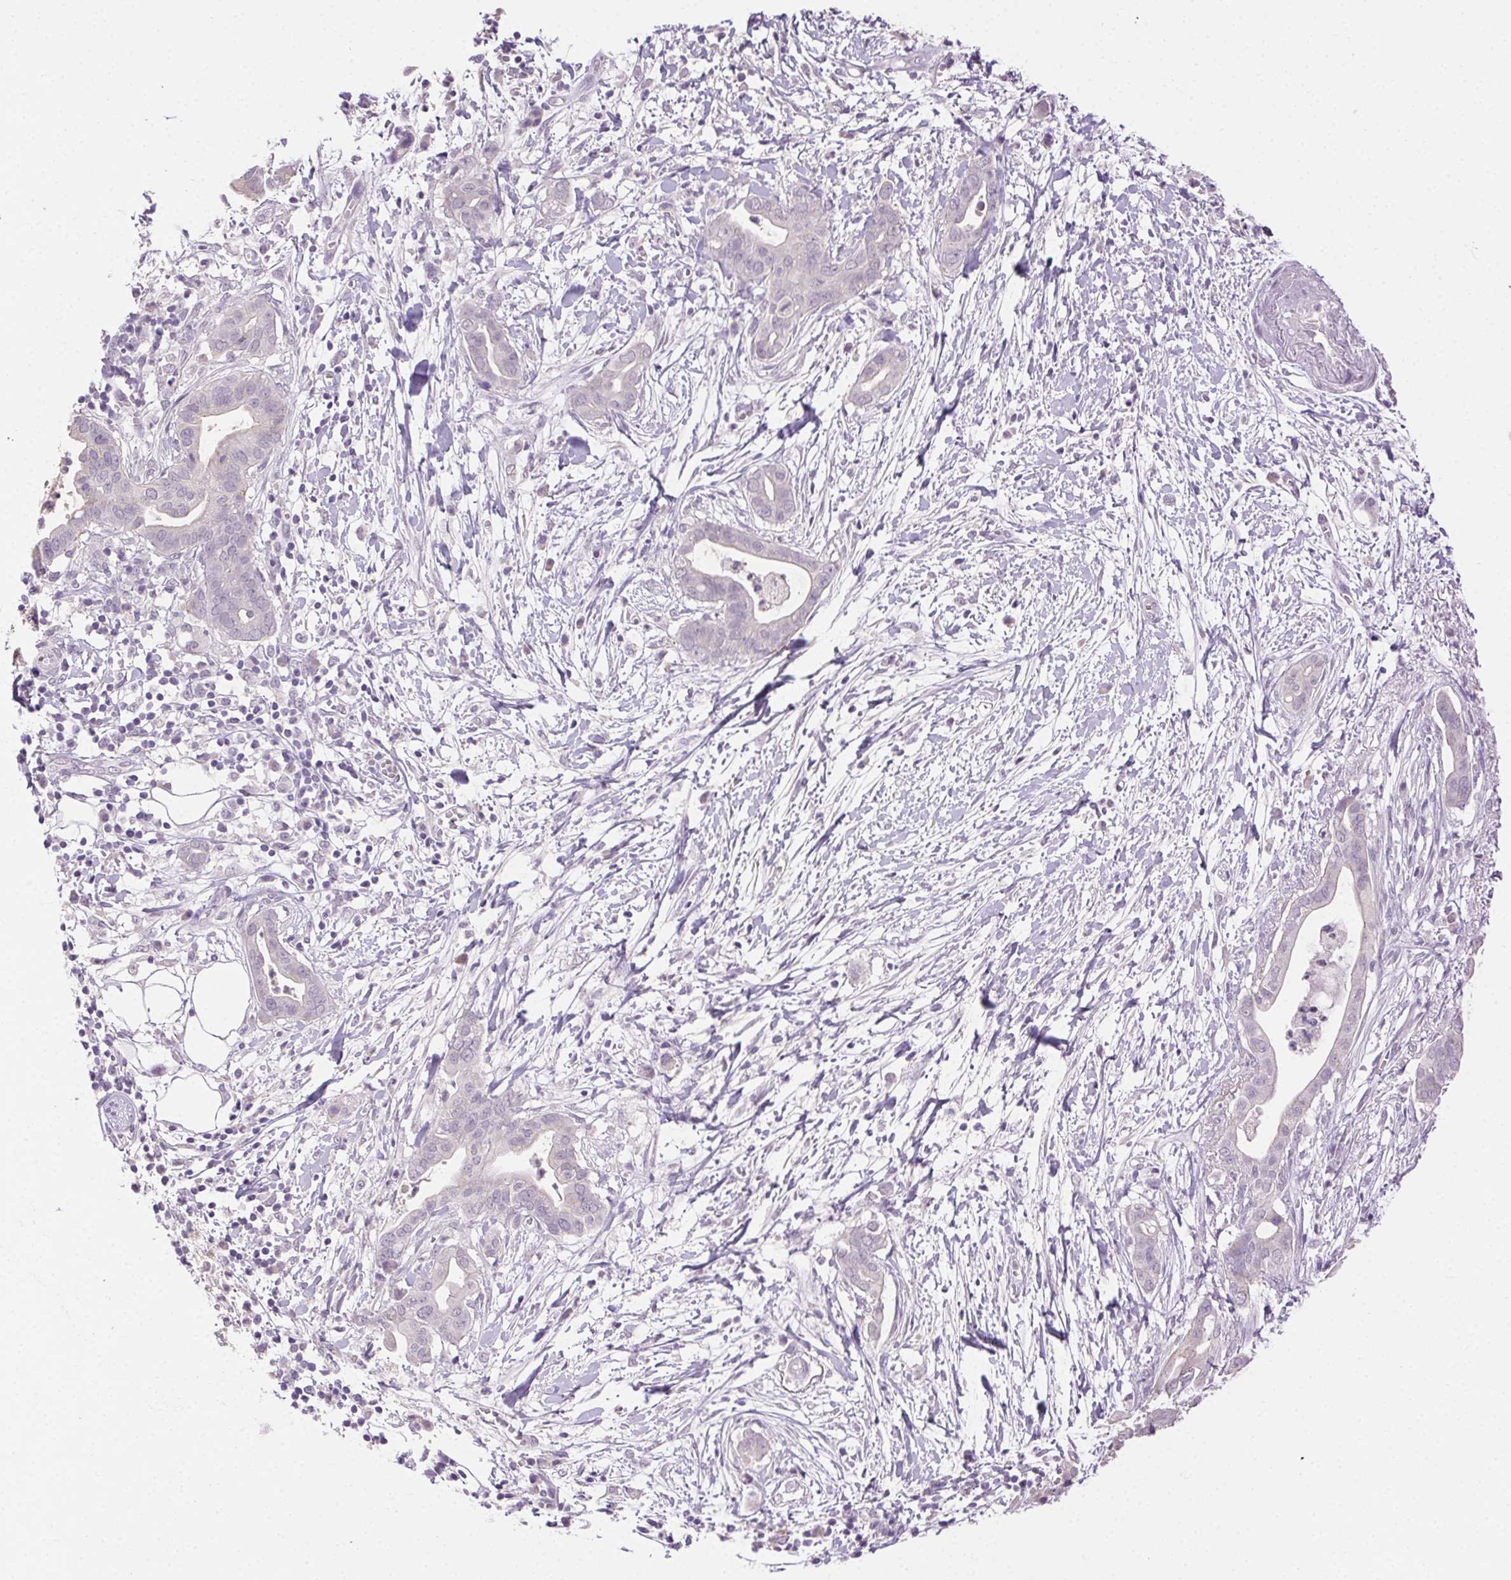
{"staining": {"intensity": "negative", "quantity": "none", "location": "none"}, "tissue": "pancreatic cancer", "cell_type": "Tumor cells", "image_type": "cancer", "snomed": [{"axis": "morphology", "description": "Adenocarcinoma, NOS"}, {"axis": "topography", "description": "Pancreas"}], "caption": "Immunohistochemistry image of human pancreatic cancer stained for a protein (brown), which reveals no expression in tumor cells.", "gene": "CLDN10", "patient": {"sex": "male", "age": 61}}